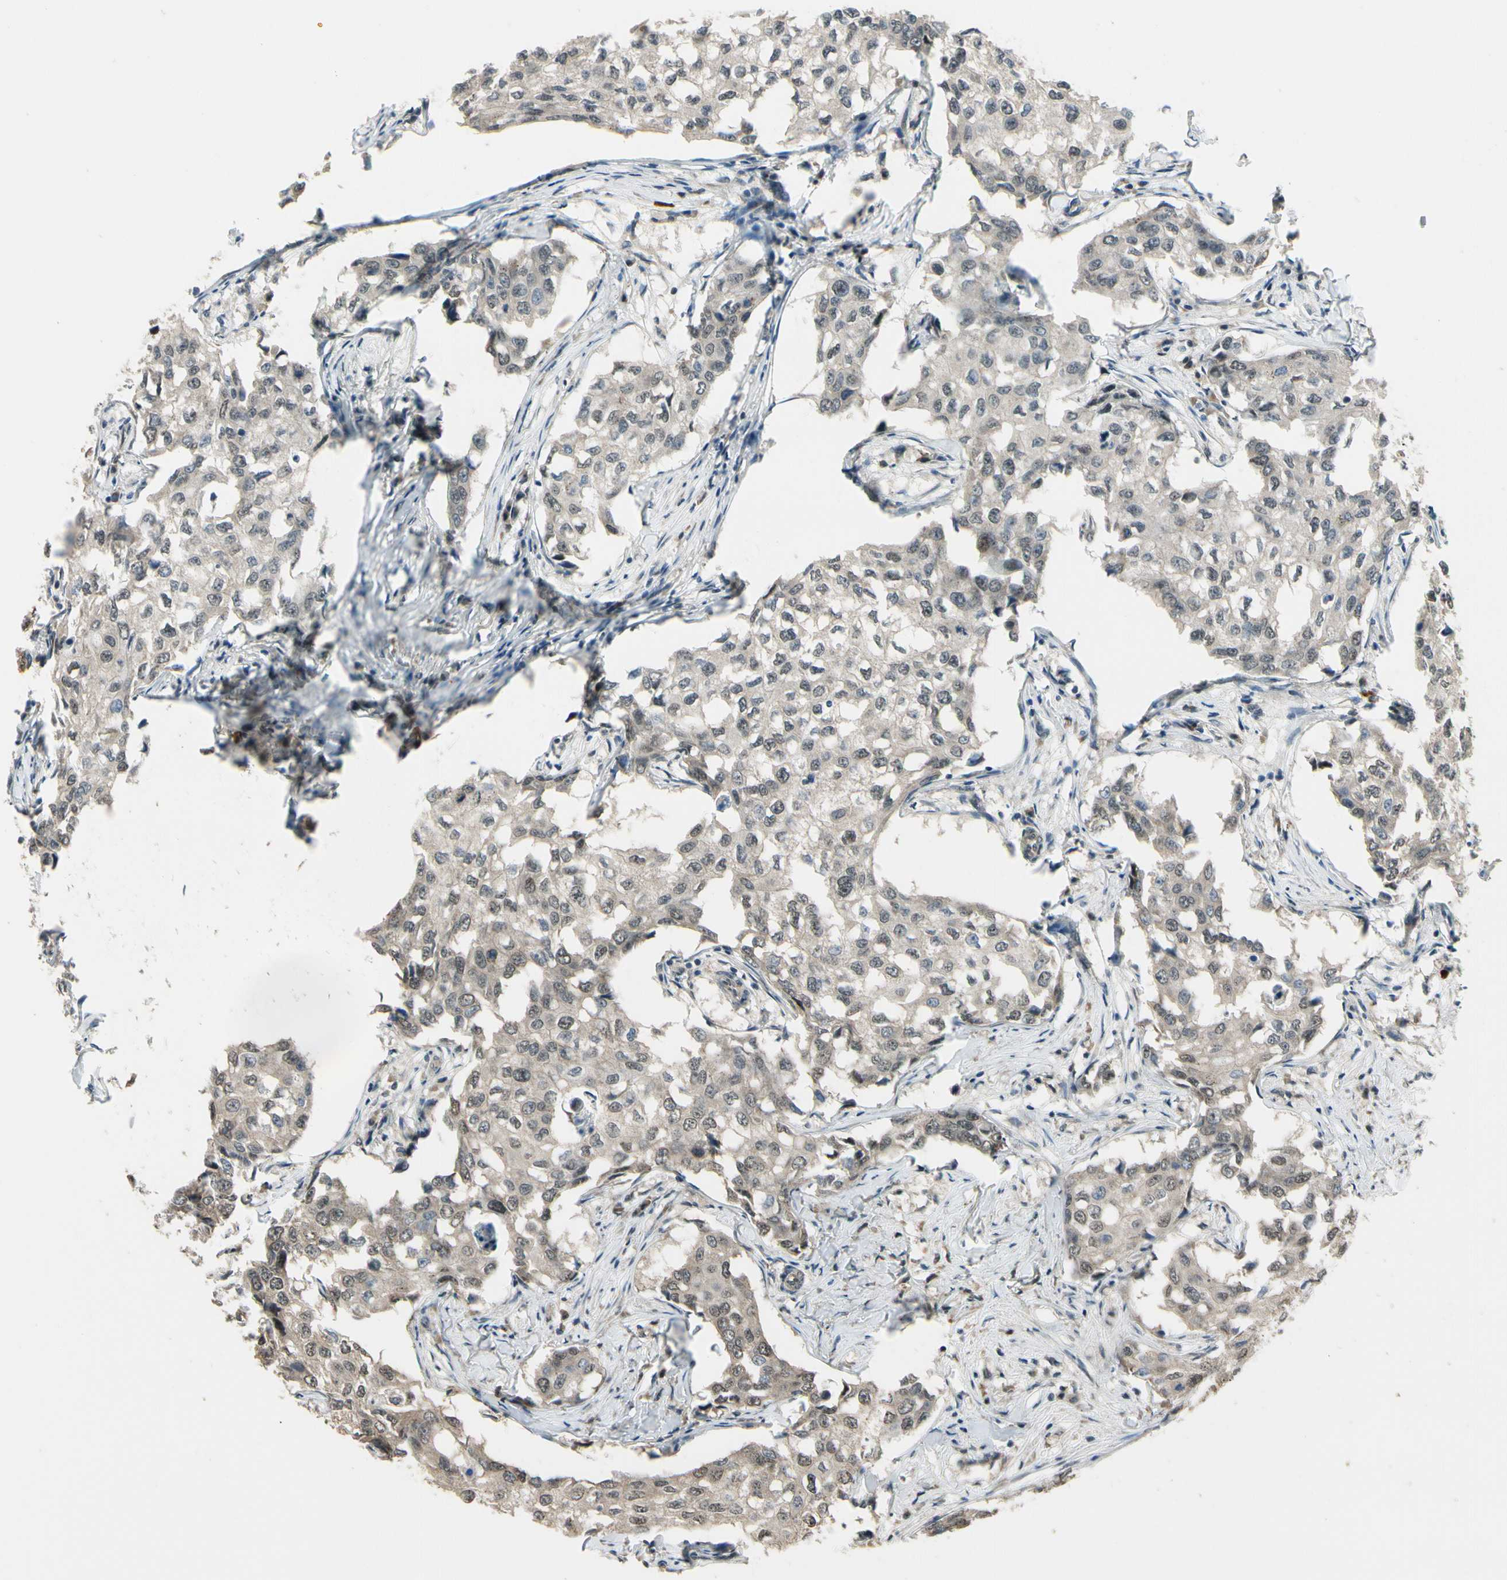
{"staining": {"intensity": "moderate", "quantity": ">75%", "location": "cytoplasmic/membranous,nuclear"}, "tissue": "breast cancer", "cell_type": "Tumor cells", "image_type": "cancer", "snomed": [{"axis": "morphology", "description": "Duct carcinoma"}, {"axis": "topography", "description": "Breast"}], "caption": "Breast infiltrating ductal carcinoma tissue shows moderate cytoplasmic/membranous and nuclear staining in about >75% of tumor cells", "gene": "MCPH1", "patient": {"sex": "female", "age": 27}}